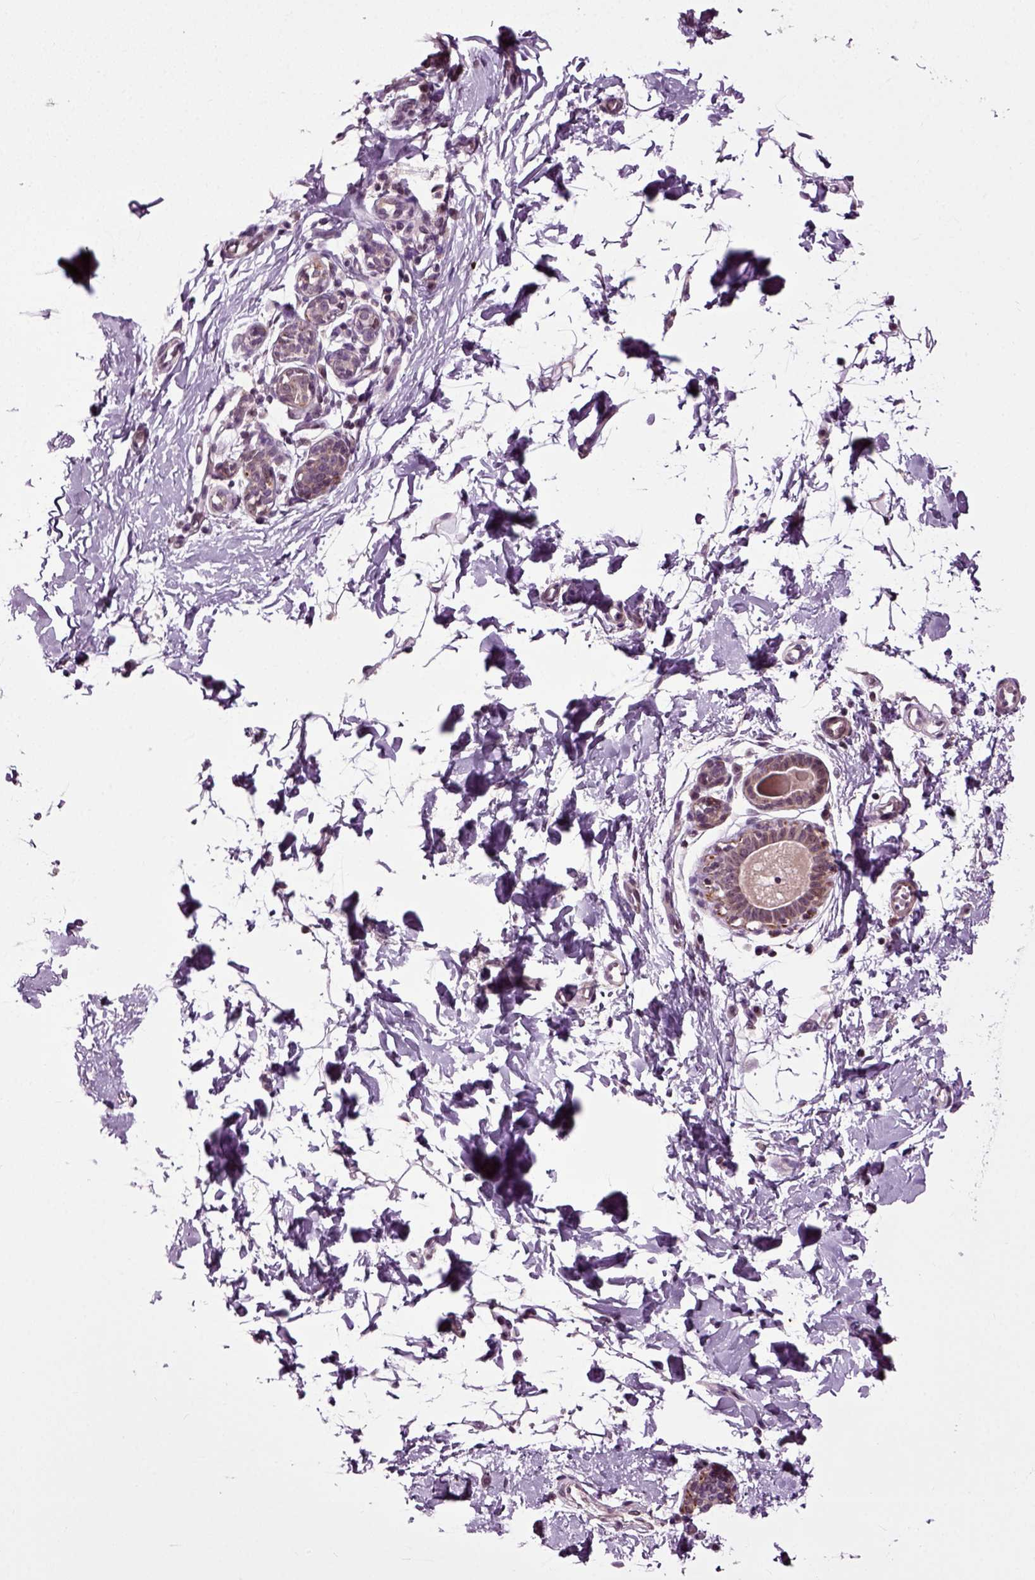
{"staining": {"intensity": "negative", "quantity": "none", "location": "none"}, "tissue": "breast", "cell_type": "Adipocytes", "image_type": "normal", "snomed": [{"axis": "morphology", "description": "Normal tissue, NOS"}, {"axis": "topography", "description": "Breast"}], "caption": "The micrograph displays no significant positivity in adipocytes of breast. (Brightfield microscopy of DAB (3,3'-diaminobenzidine) immunohistochemistry at high magnification).", "gene": "KNSTRN", "patient": {"sex": "female", "age": 37}}